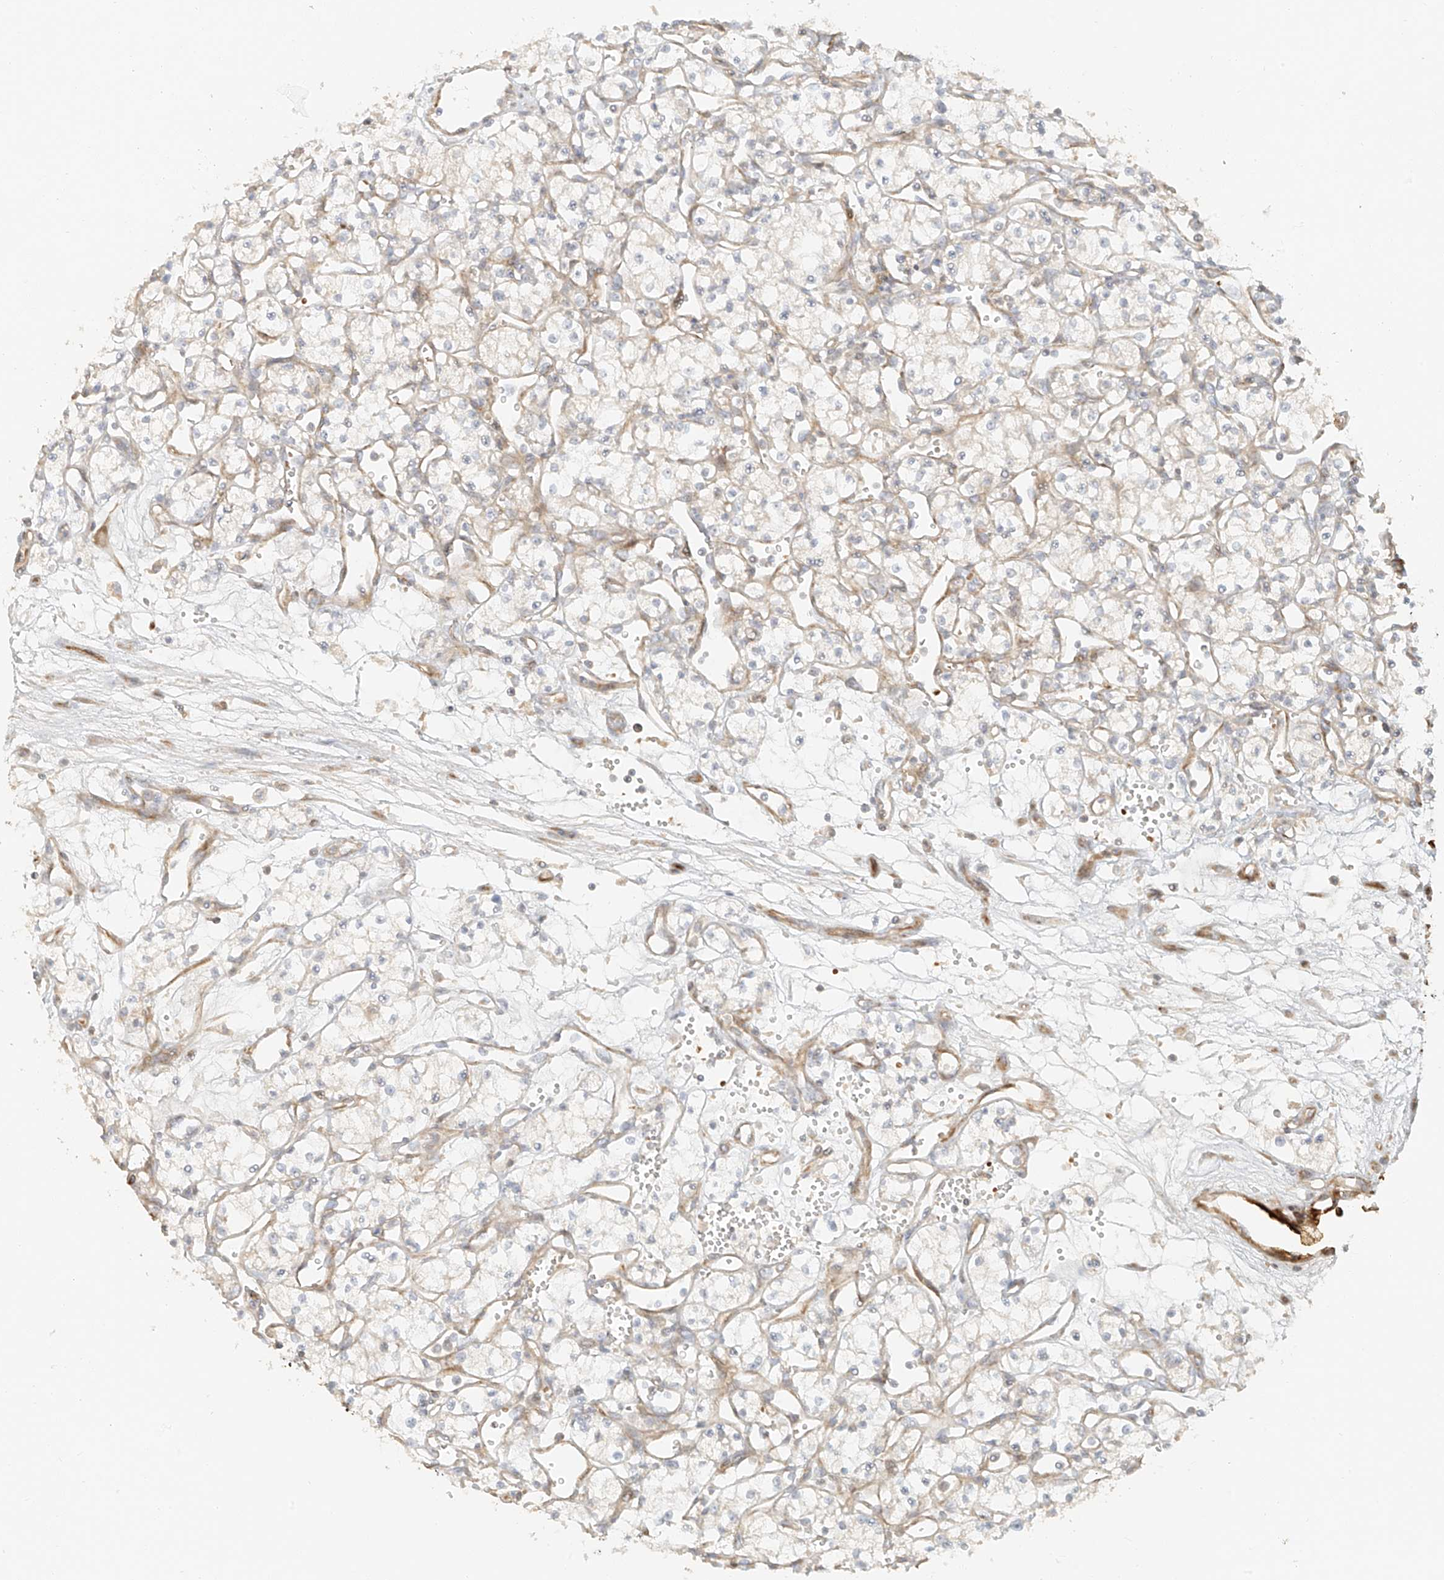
{"staining": {"intensity": "negative", "quantity": "none", "location": "none"}, "tissue": "renal cancer", "cell_type": "Tumor cells", "image_type": "cancer", "snomed": [{"axis": "morphology", "description": "Adenocarcinoma, NOS"}, {"axis": "topography", "description": "Kidney"}], "caption": "An image of human renal cancer is negative for staining in tumor cells.", "gene": "MIPEP", "patient": {"sex": "male", "age": 59}}